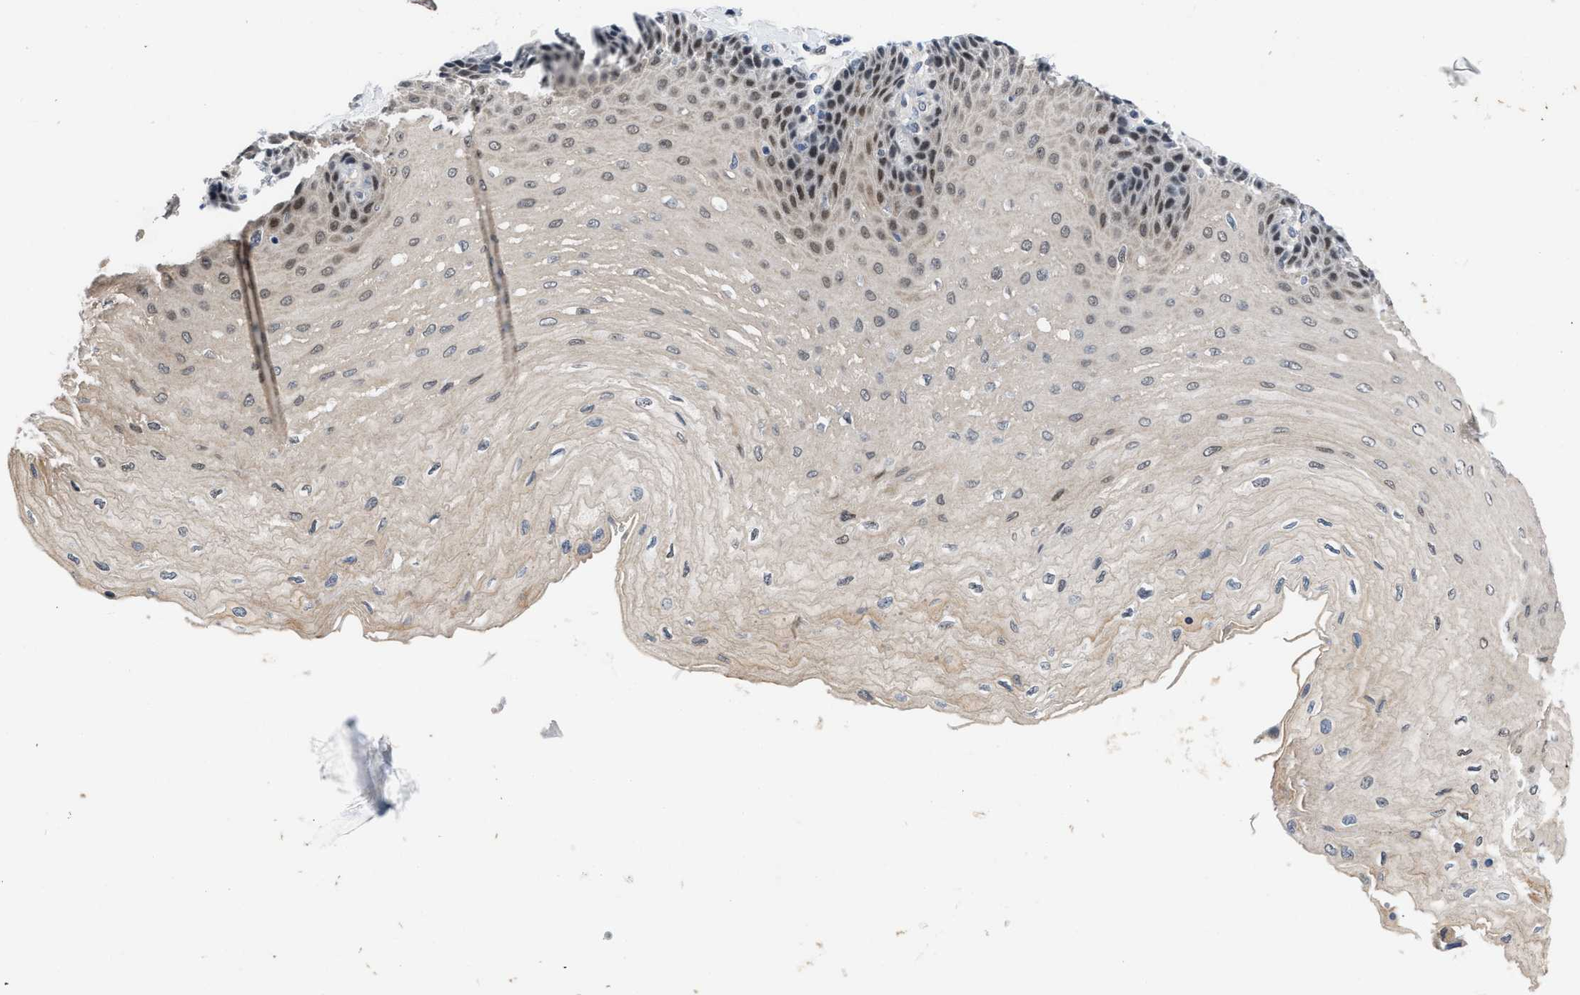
{"staining": {"intensity": "moderate", "quantity": "25%-75%", "location": "cytoplasmic/membranous,nuclear"}, "tissue": "esophagus", "cell_type": "Squamous epithelial cells", "image_type": "normal", "snomed": [{"axis": "morphology", "description": "Normal tissue, NOS"}, {"axis": "topography", "description": "Esophagus"}], "caption": "High-power microscopy captured an IHC image of unremarkable esophagus, revealing moderate cytoplasmic/membranous,nuclear expression in approximately 25%-75% of squamous epithelial cells. (Stains: DAB in brown, nuclei in blue, Microscopy: brightfield microscopy at high magnification).", "gene": "TXNRD3", "patient": {"sex": "female", "age": 72}}